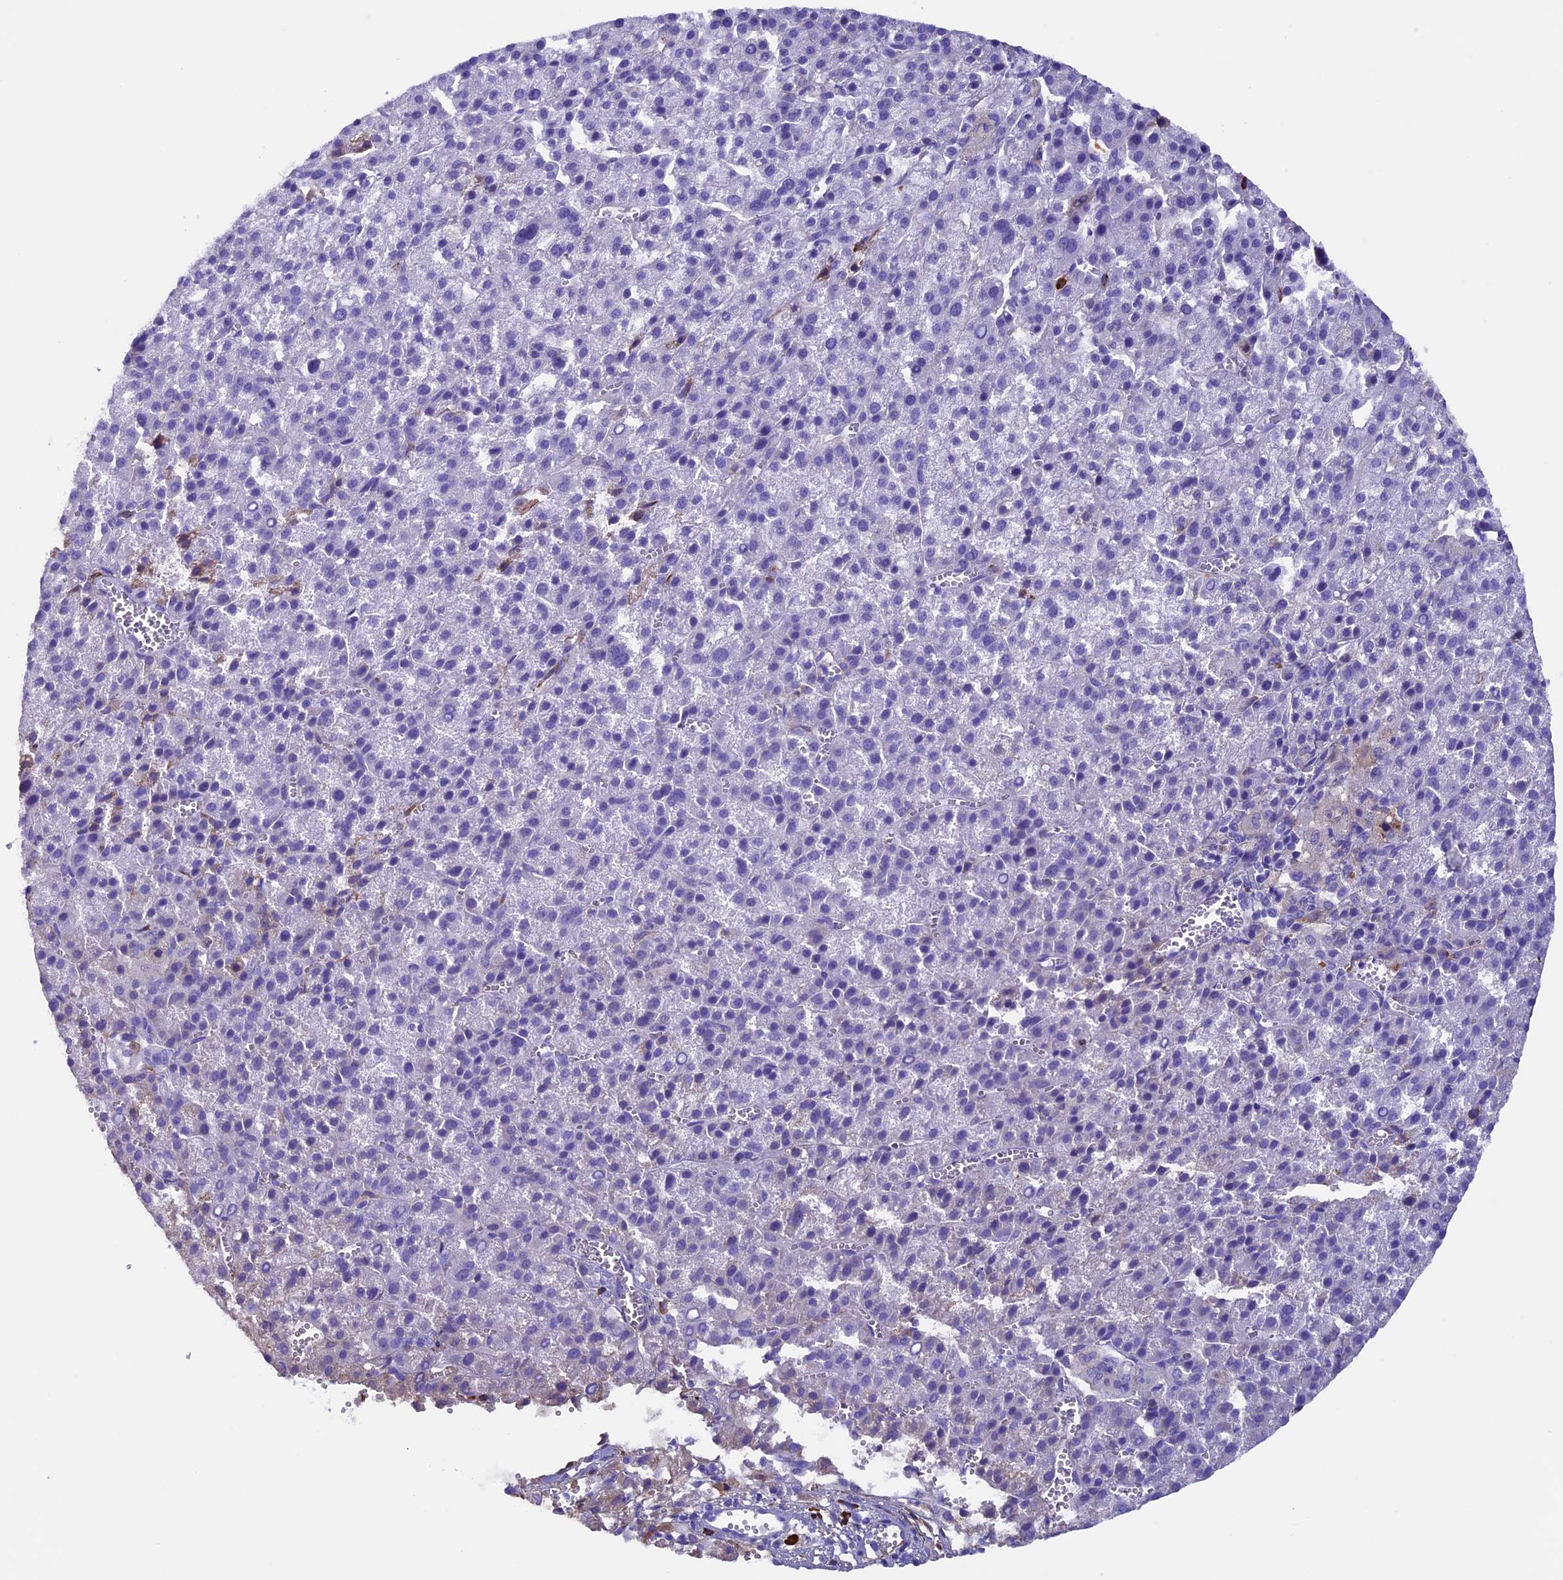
{"staining": {"intensity": "negative", "quantity": "none", "location": "none"}, "tissue": "liver cancer", "cell_type": "Tumor cells", "image_type": "cancer", "snomed": [{"axis": "morphology", "description": "Carcinoma, Hepatocellular, NOS"}, {"axis": "topography", "description": "Liver"}], "caption": "Human liver cancer stained for a protein using immunohistochemistry displays no expression in tumor cells.", "gene": "IGSF6", "patient": {"sex": "female", "age": 58}}